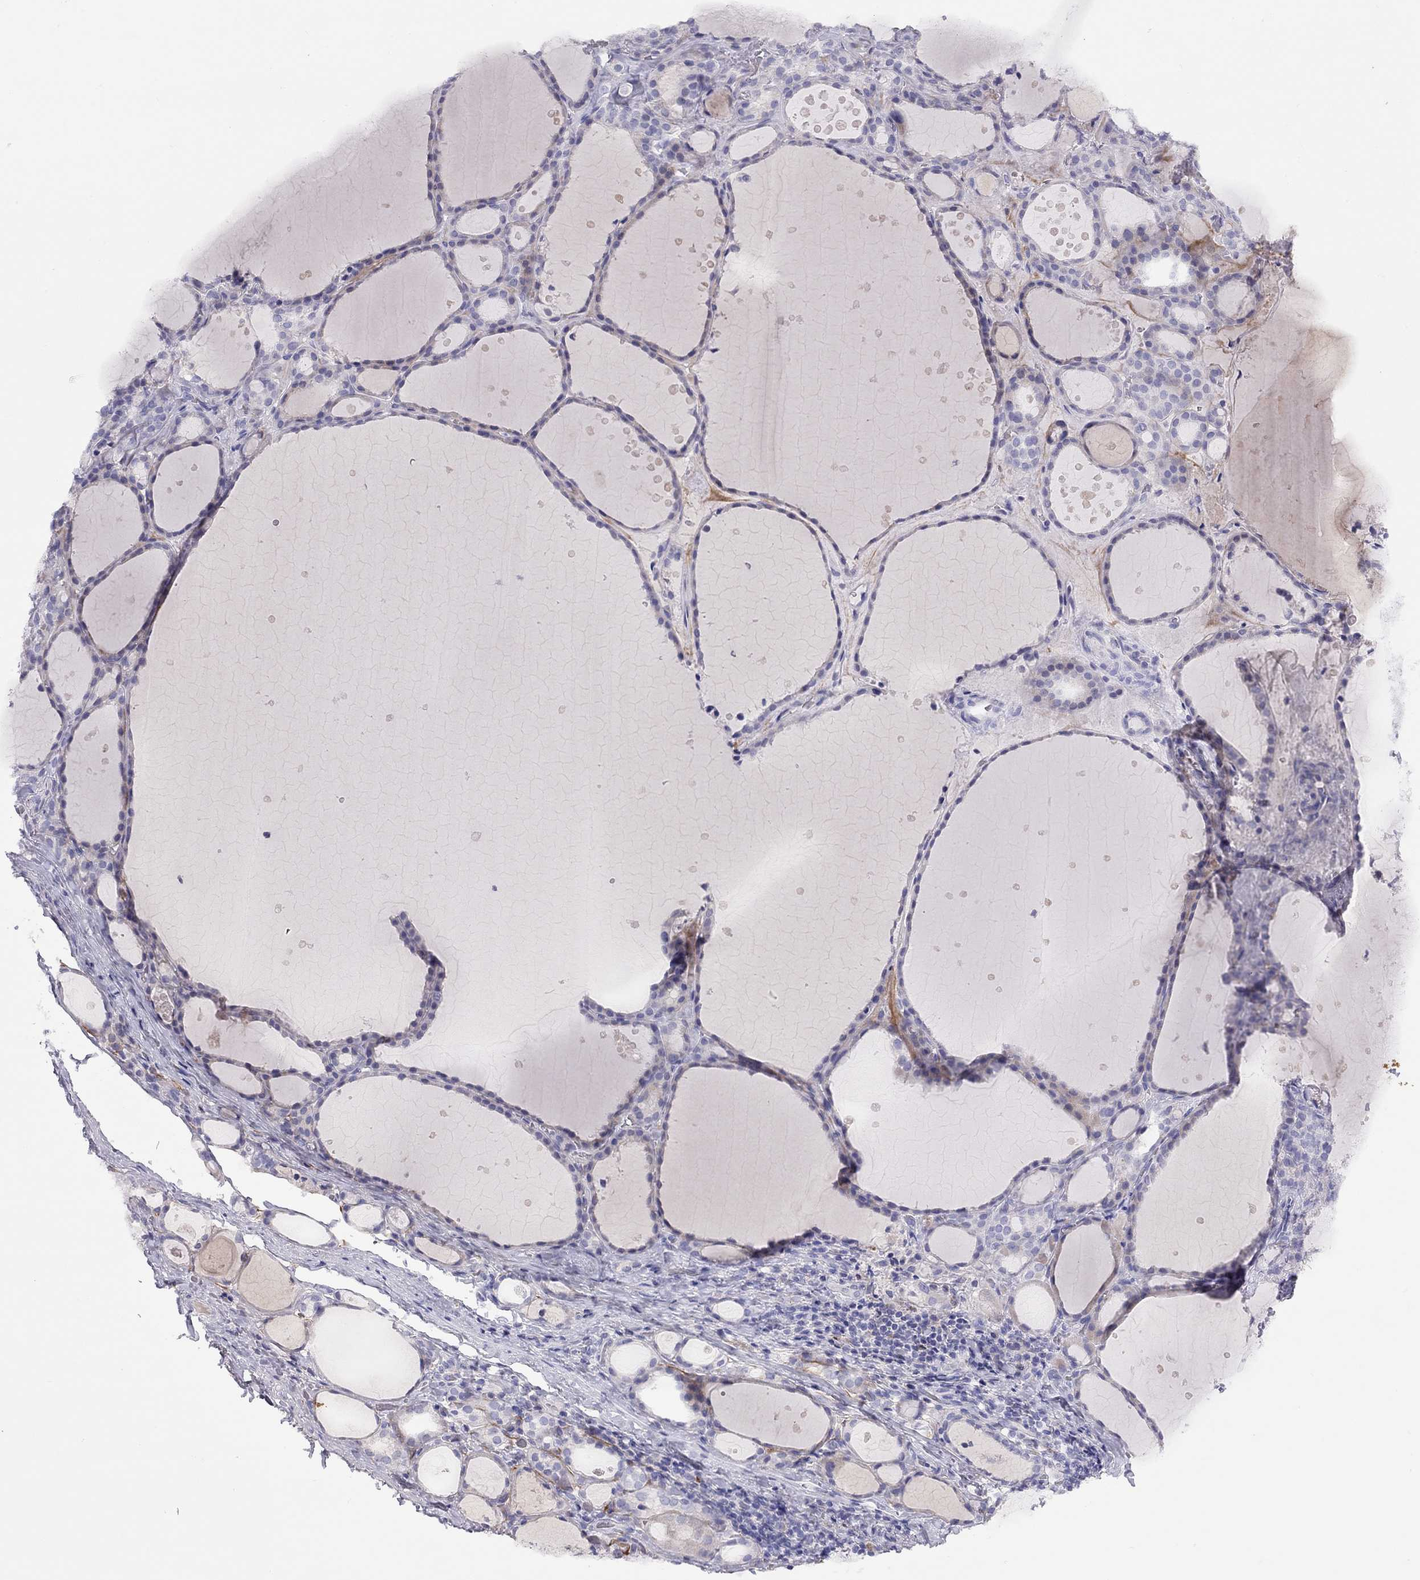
{"staining": {"intensity": "negative", "quantity": "none", "location": "none"}, "tissue": "thyroid gland", "cell_type": "Glandular cells", "image_type": "normal", "snomed": [{"axis": "morphology", "description": "Normal tissue, NOS"}, {"axis": "topography", "description": "Thyroid gland"}], "caption": "DAB (3,3'-diaminobenzidine) immunohistochemical staining of benign thyroid gland exhibits no significant expression in glandular cells.", "gene": "CPNE4", "patient": {"sex": "male", "age": 68}}